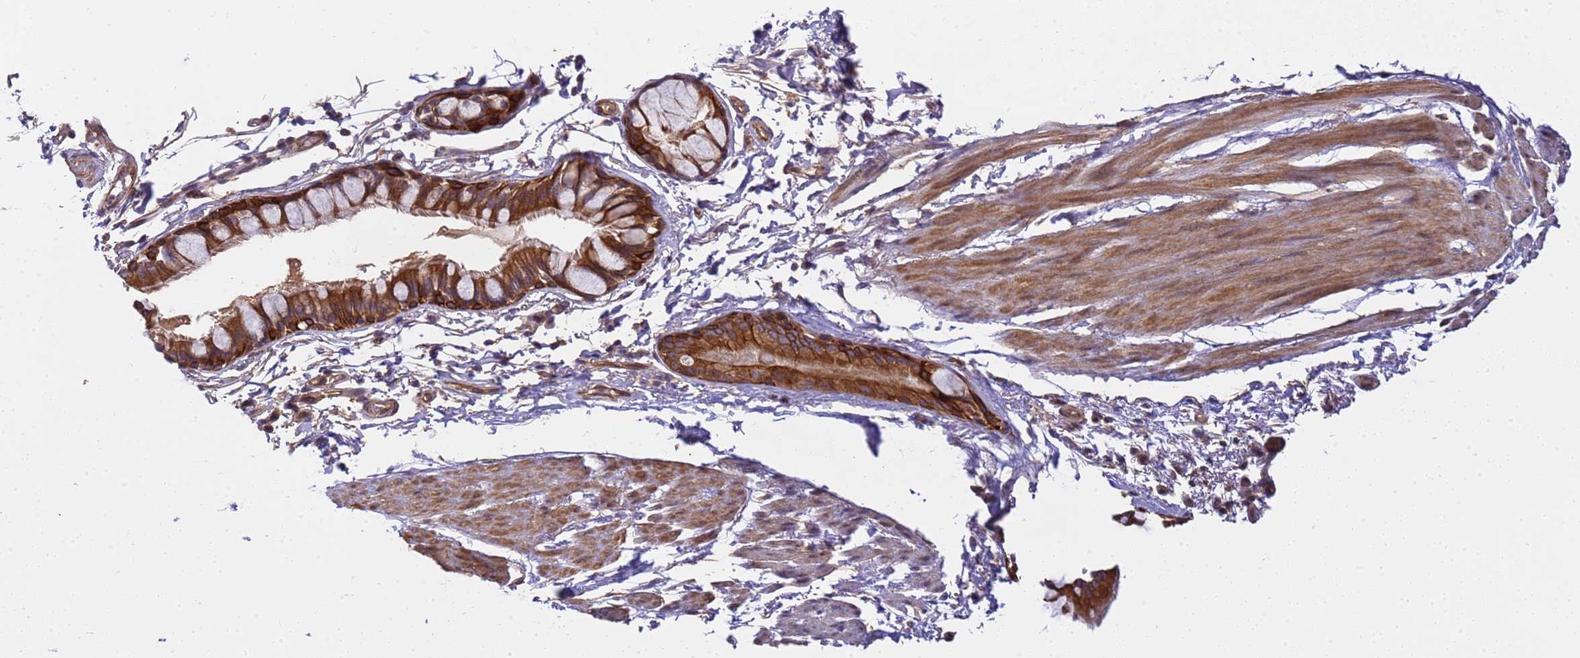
{"staining": {"intensity": "strong", "quantity": ">75%", "location": "cytoplasmic/membranous"}, "tissue": "bronchus", "cell_type": "Respiratory epithelial cells", "image_type": "normal", "snomed": [{"axis": "morphology", "description": "Normal tissue, NOS"}, {"axis": "topography", "description": "Cartilage tissue"}], "caption": "Bronchus stained for a protein displays strong cytoplasmic/membranous positivity in respiratory epithelial cells. (Stains: DAB (3,3'-diaminobenzidine) in brown, nuclei in blue, Microscopy: brightfield microscopy at high magnification).", "gene": "SMCO3", "patient": {"sex": "male", "age": 63}}